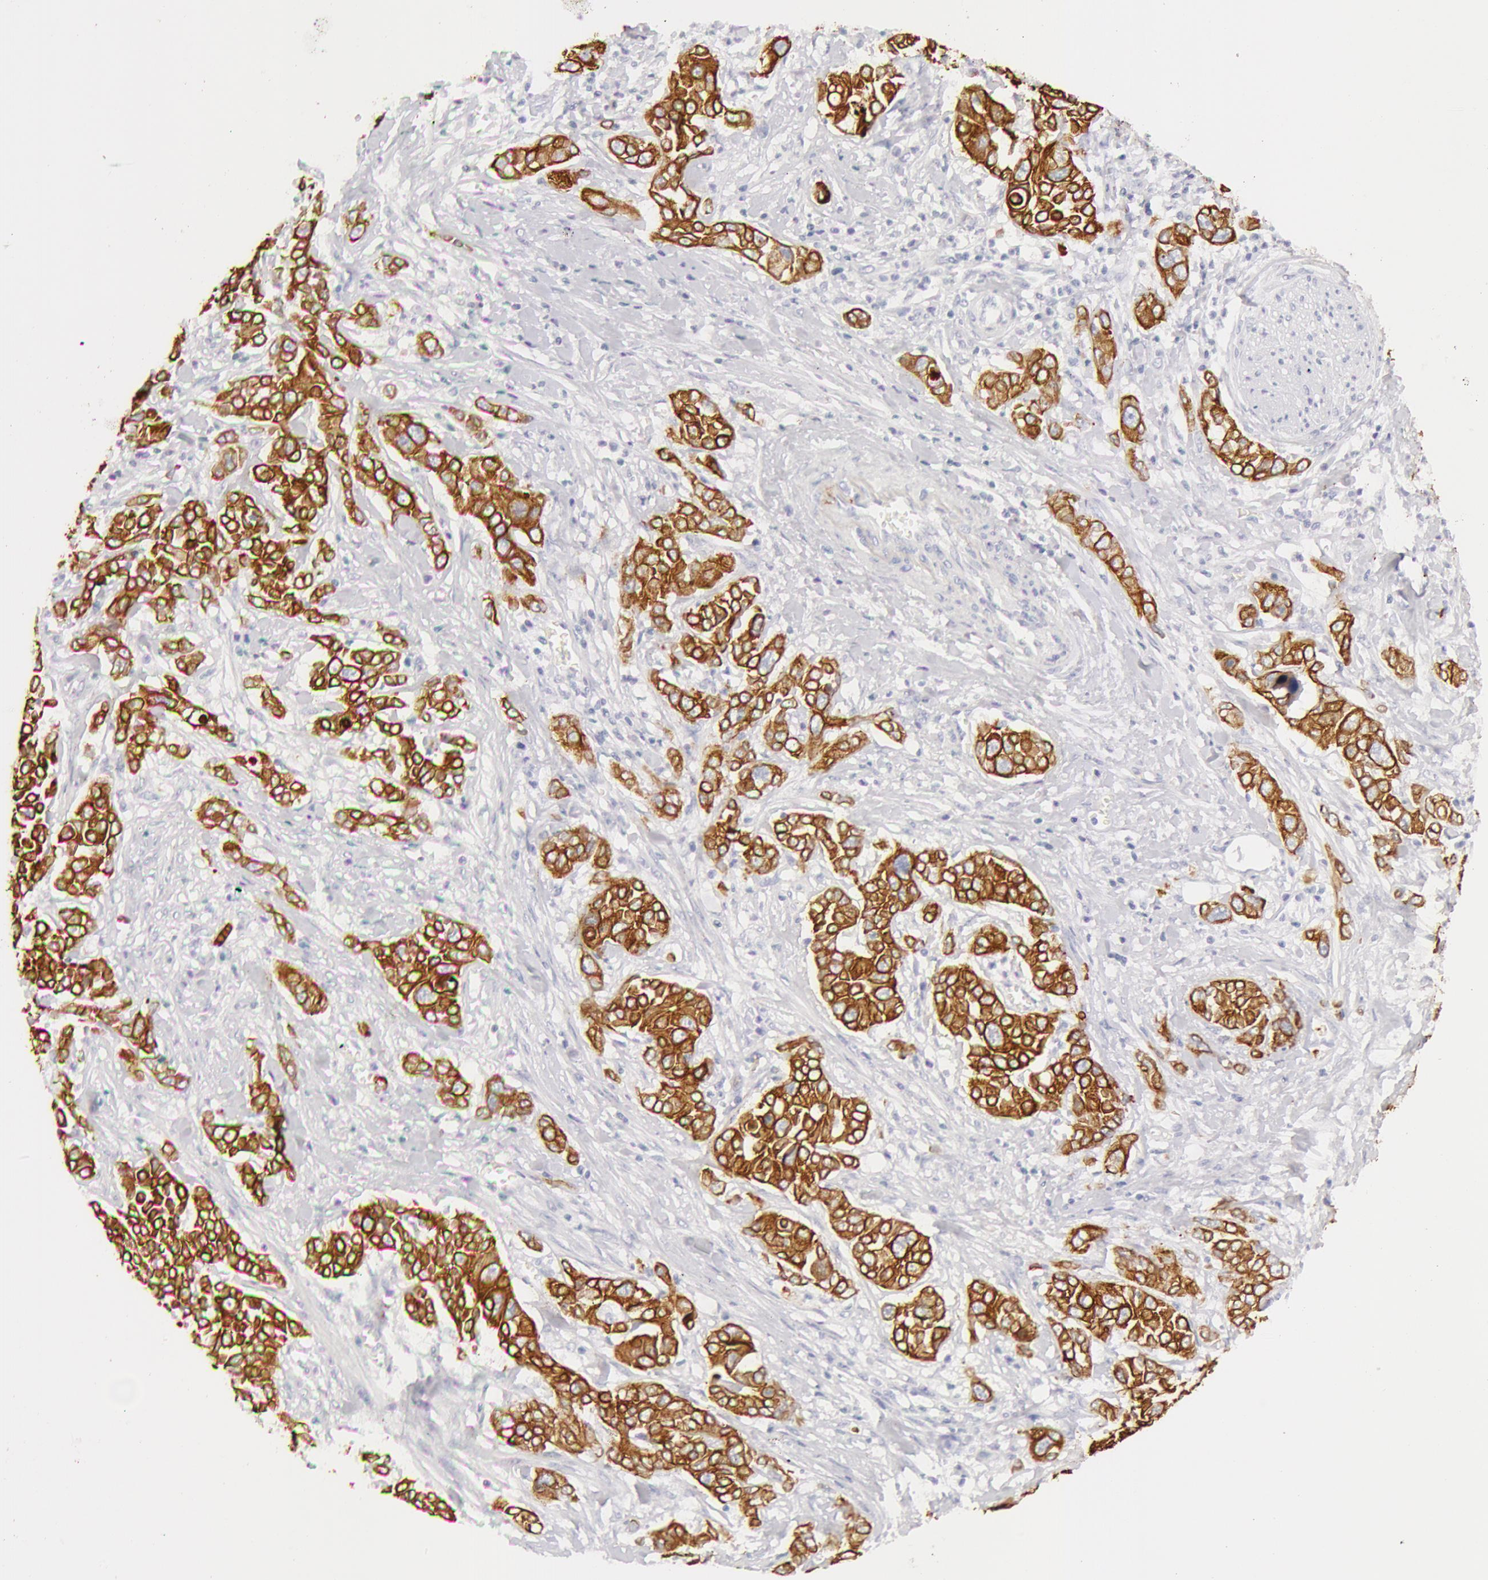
{"staining": {"intensity": "moderate", "quantity": ">75%", "location": "cytoplasmic/membranous"}, "tissue": "pancreatic cancer", "cell_type": "Tumor cells", "image_type": "cancer", "snomed": [{"axis": "morphology", "description": "Adenocarcinoma, NOS"}, {"axis": "topography", "description": "Pancreas"}], "caption": "Immunohistochemistry (IHC) image of human adenocarcinoma (pancreatic) stained for a protein (brown), which exhibits medium levels of moderate cytoplasmic/membranous staining in approximately >75% of tumor cells.", "gene": "KRT8", "patient": {"sex": "female", "age": 52}}